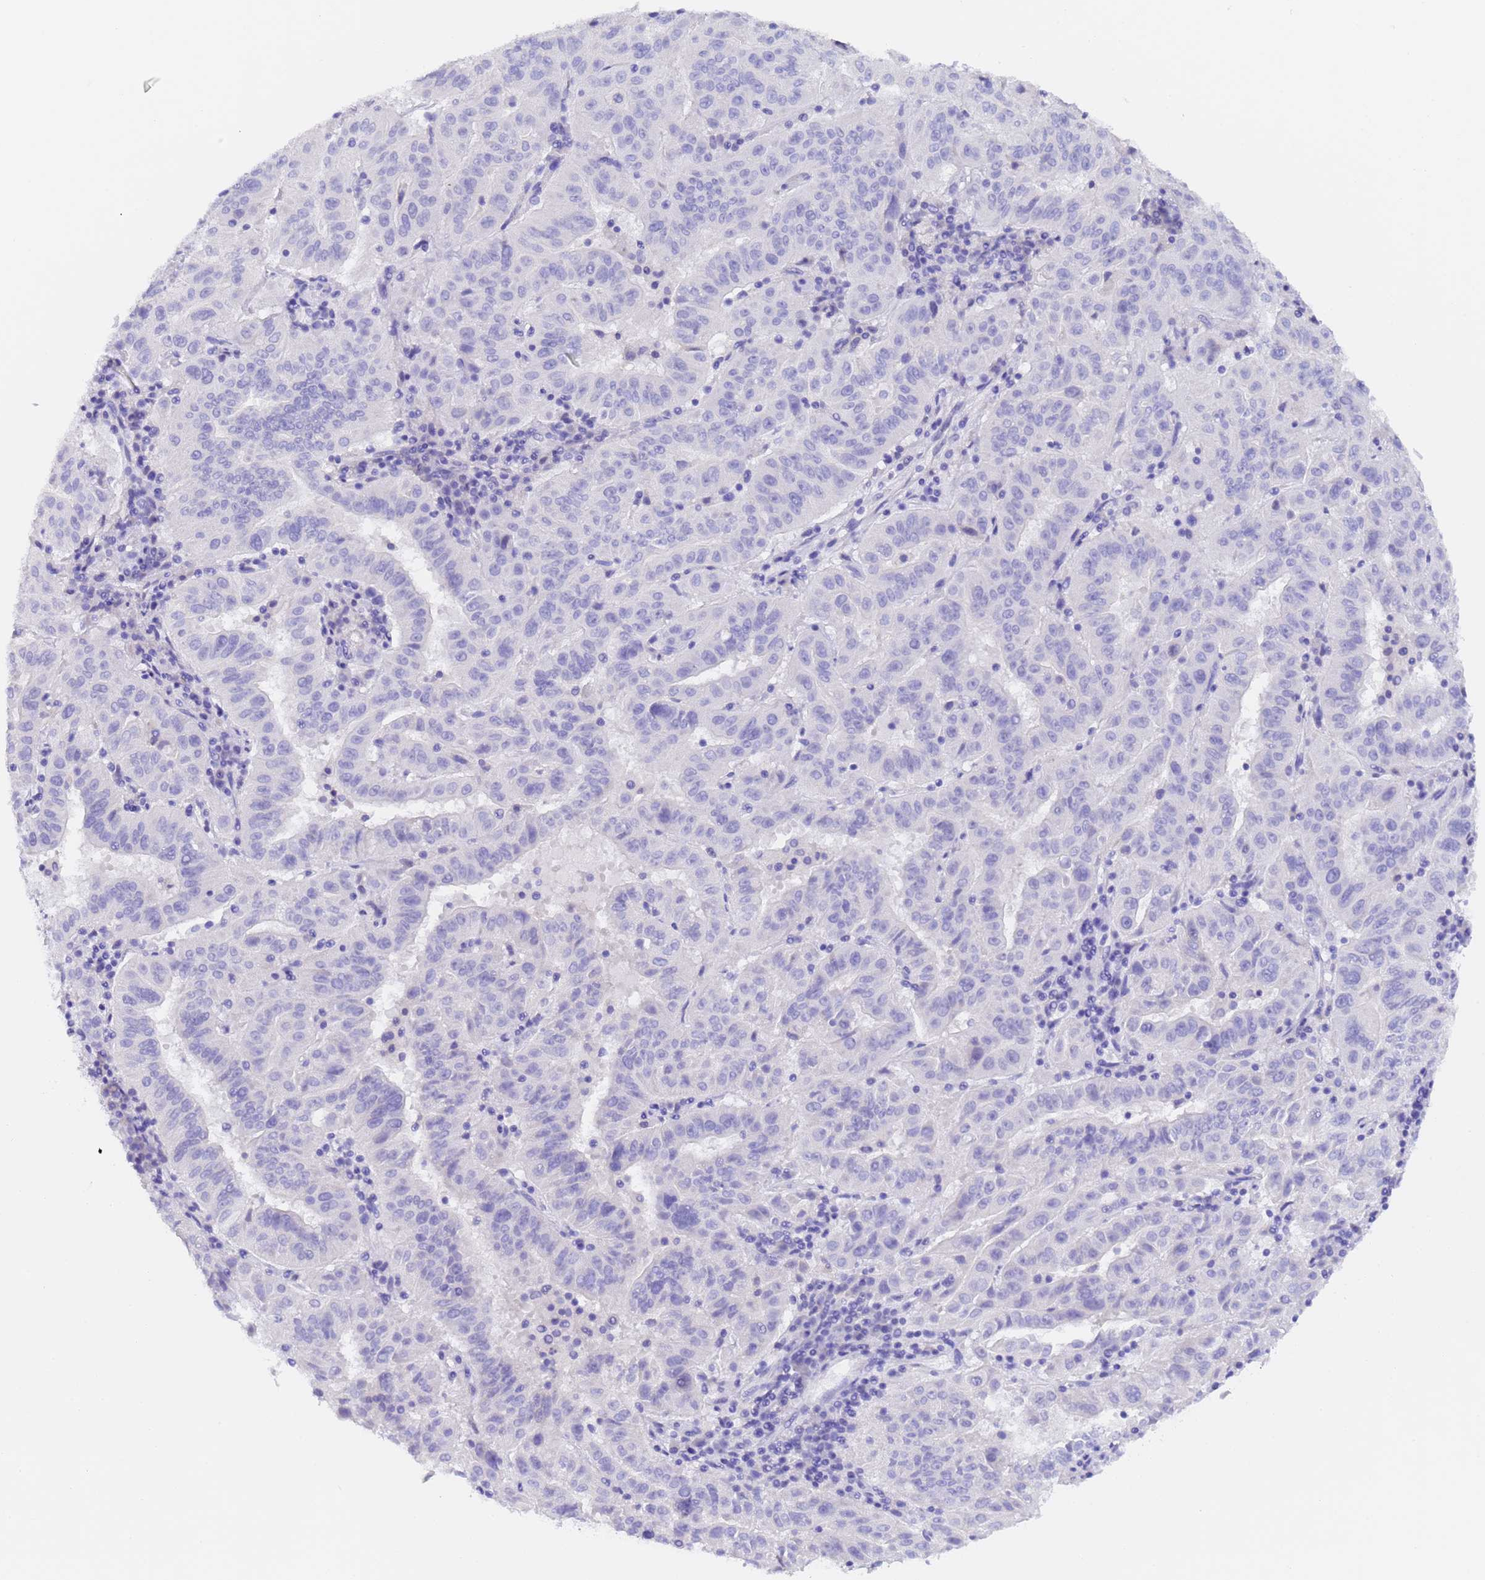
{"staining": {"intensity": "negative", "quantity": "none", "location": "none"}, "tissue": "pancreatic cancer", "cell_type": "Tumor cells", "image_type": "cancer", "snomed": [{"axis": "morphology", "description": "Adenocarcinoma, NOS"}, {"axis": "topography", "description": "Pancreas"}], "caption": "Human pancreatic adenocarcinoma stained for a protein using IHC displays no positivity in tumor cells.", "gene": "GABRA1", "patient": {"sex": "male", "age": 63}}